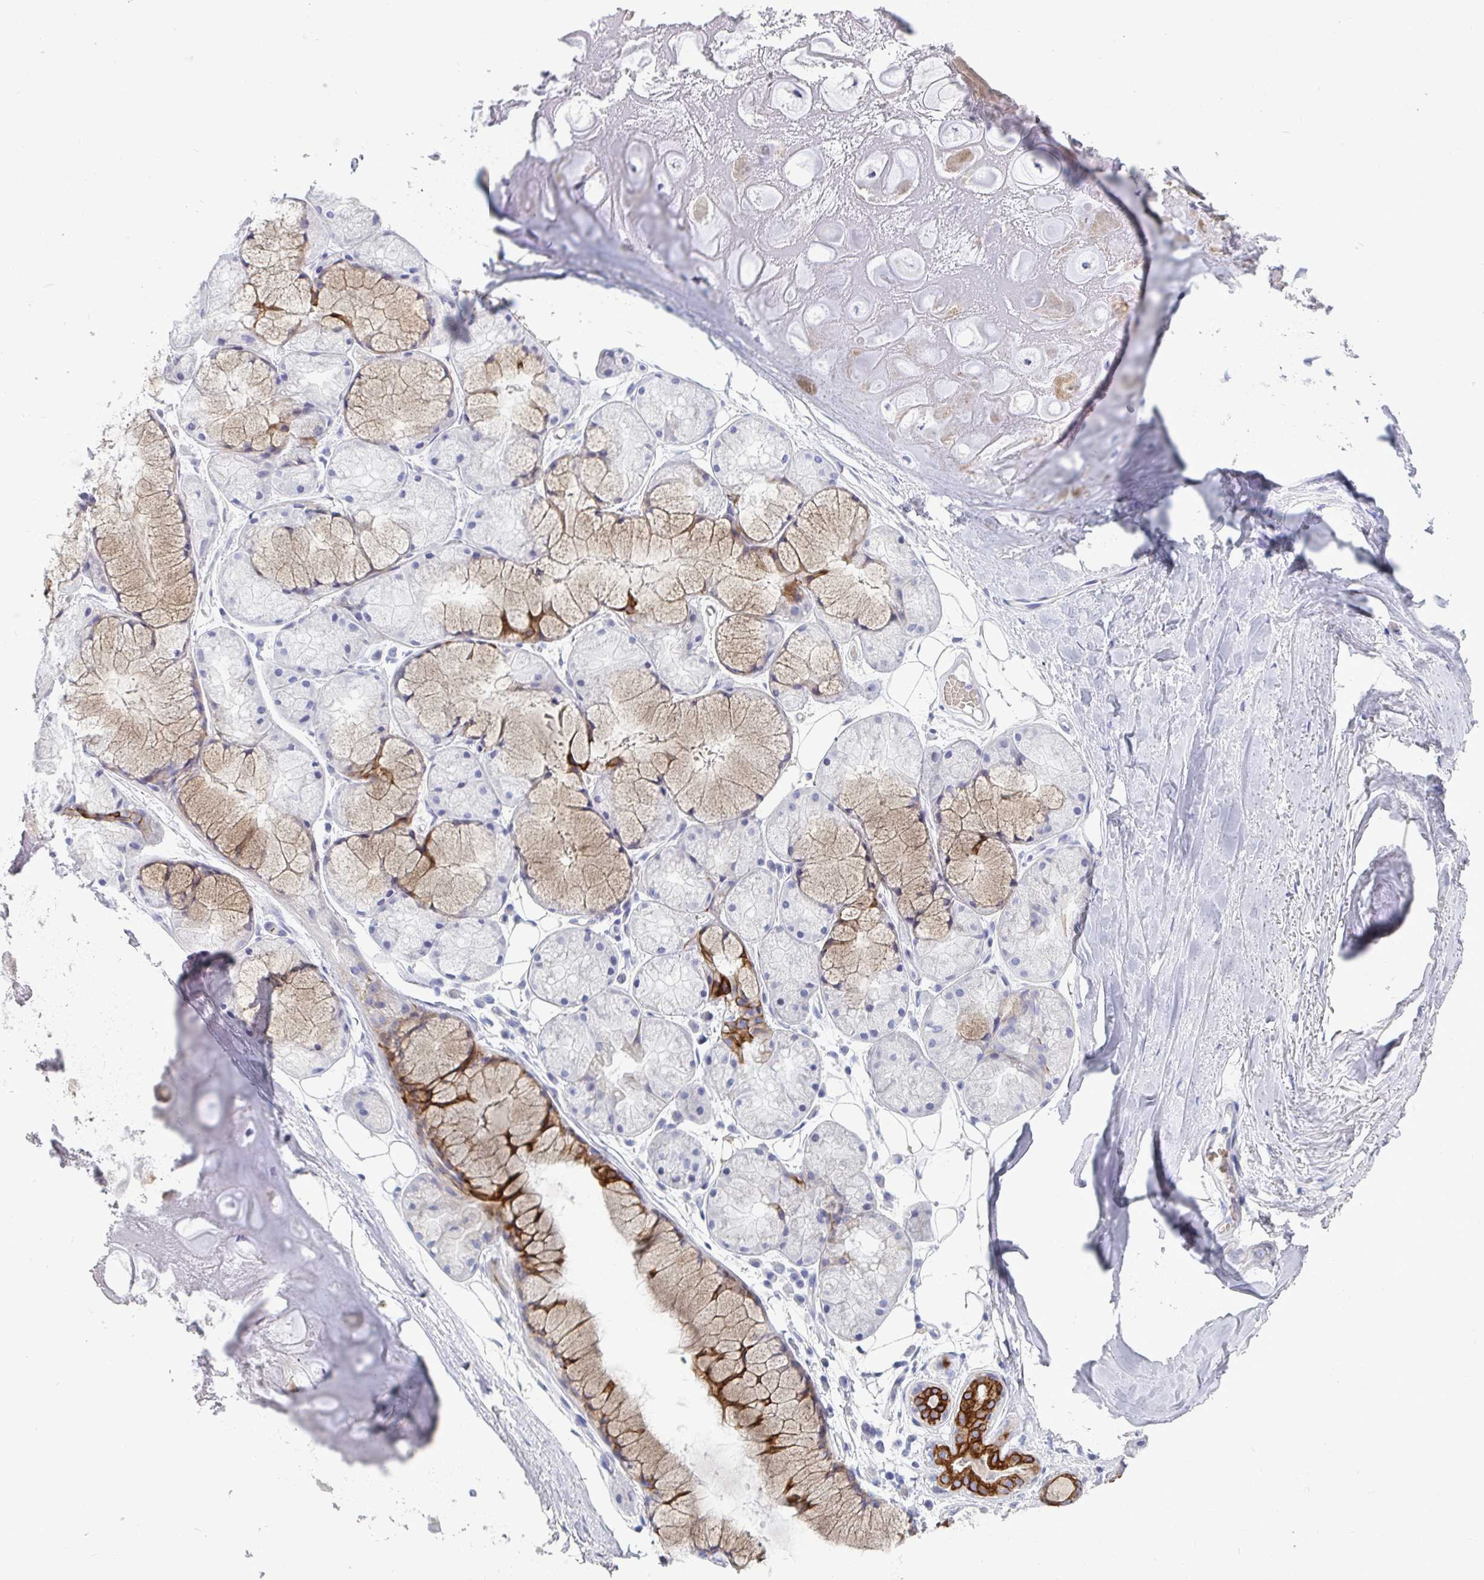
{"staining": {"intensity": "negative", "quantity": "none", "location": "none"}, "tissue": "adipose tissue", "cell_type": "Adipocytes", "image_type": "normal", "snomed": [{"axis": "morphology", "description": "Normal tissue, NOS"}, {"axis": "topography", "description": "Lymph node"}, {"axis": "topography", "description": "Cartilage tissue"}, {"axis": "topography", "description": "Nasopharynx"}], "caption": "Immunohistochemical staining of unremarkable adipose tissue shows no significant expression in adipocytes.", "gene": "TAS2R38", "patient": {"sex": "male", "age": 63}}